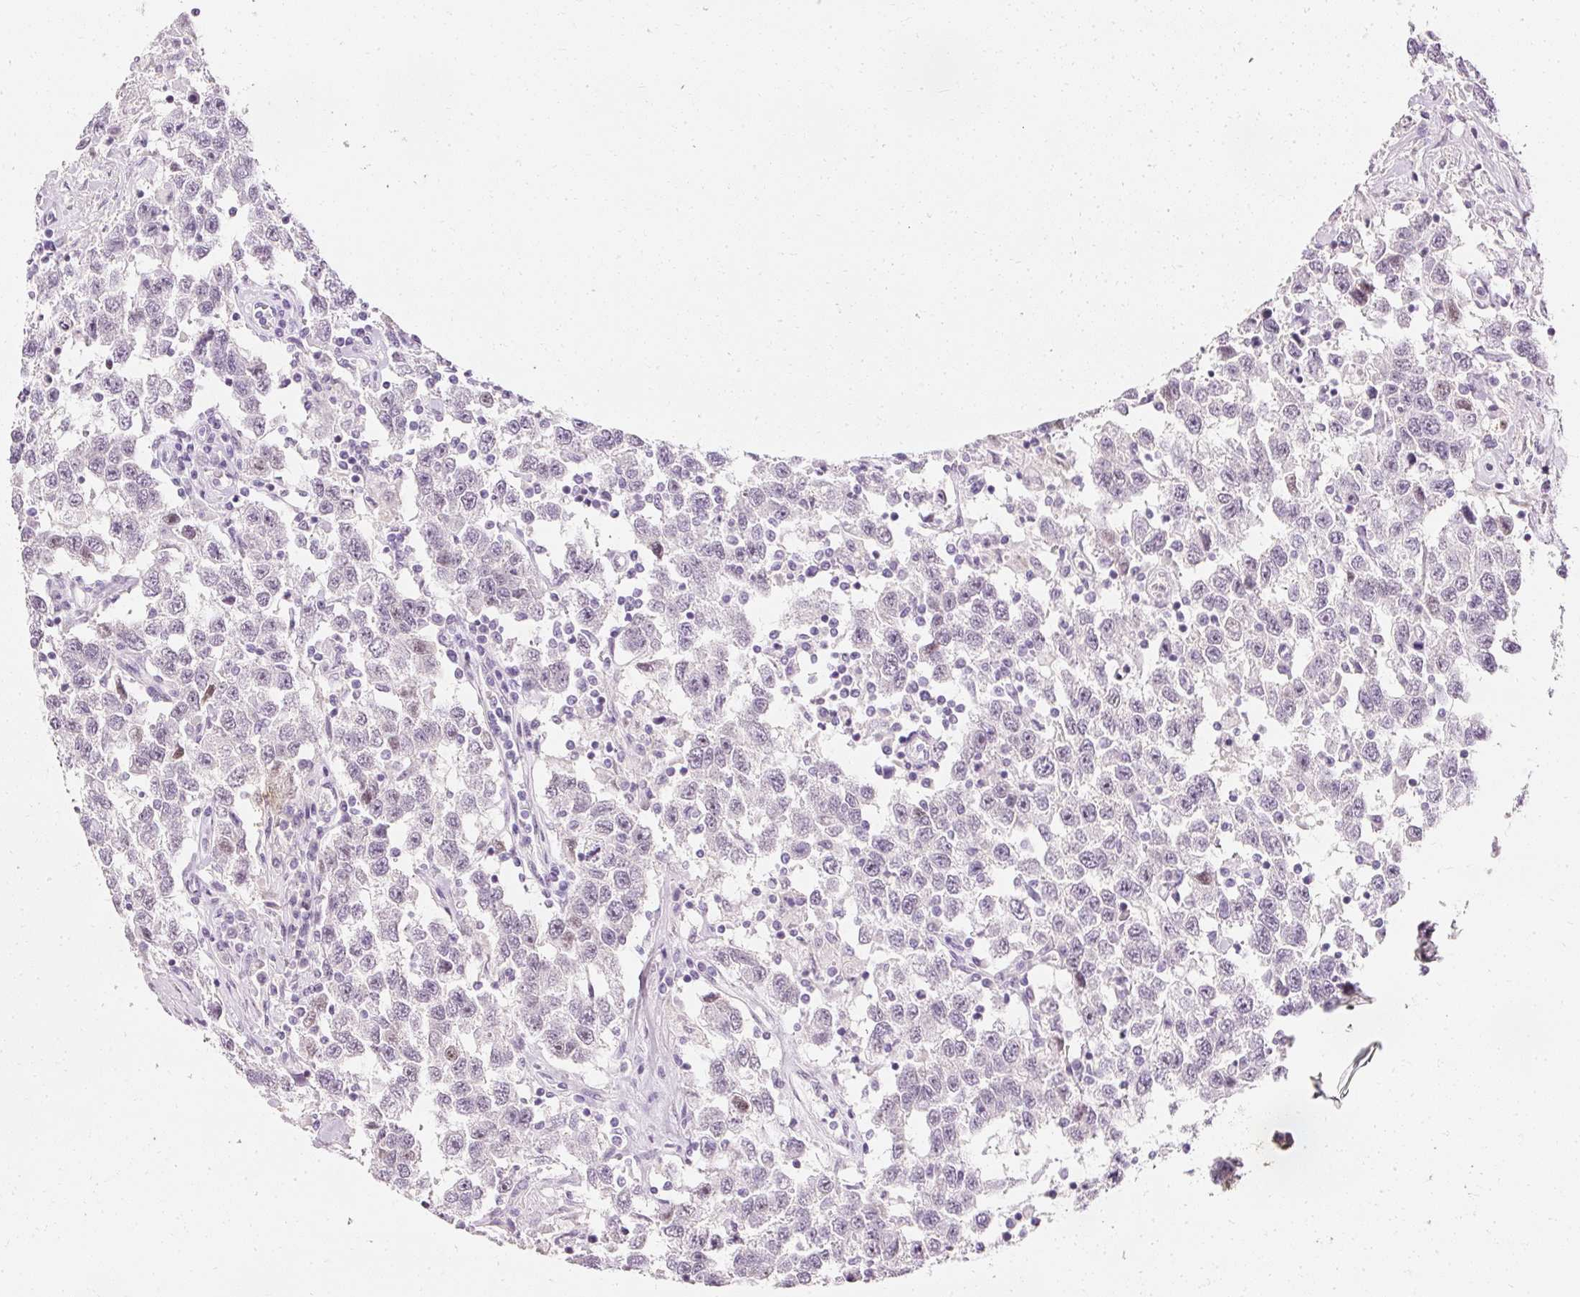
{"staining": {"intensity": "negative", "quantity": "none", "location": "none"}, "tissue": "testis cancer", "cell_type": "Tumor cells", "image_type": "cancer", "snomed": [{"axis": "morphology", "description": "Seminoma, NOS"}, {"axis": "topography", "description": "Testis"}], "caption": "IHC micrograph of human testis cancer stained for a protein (brown), which reveals no expression in tumor cells.", "gene": "ELAVL3", "patient": {"sex": "male", "age": 41}}